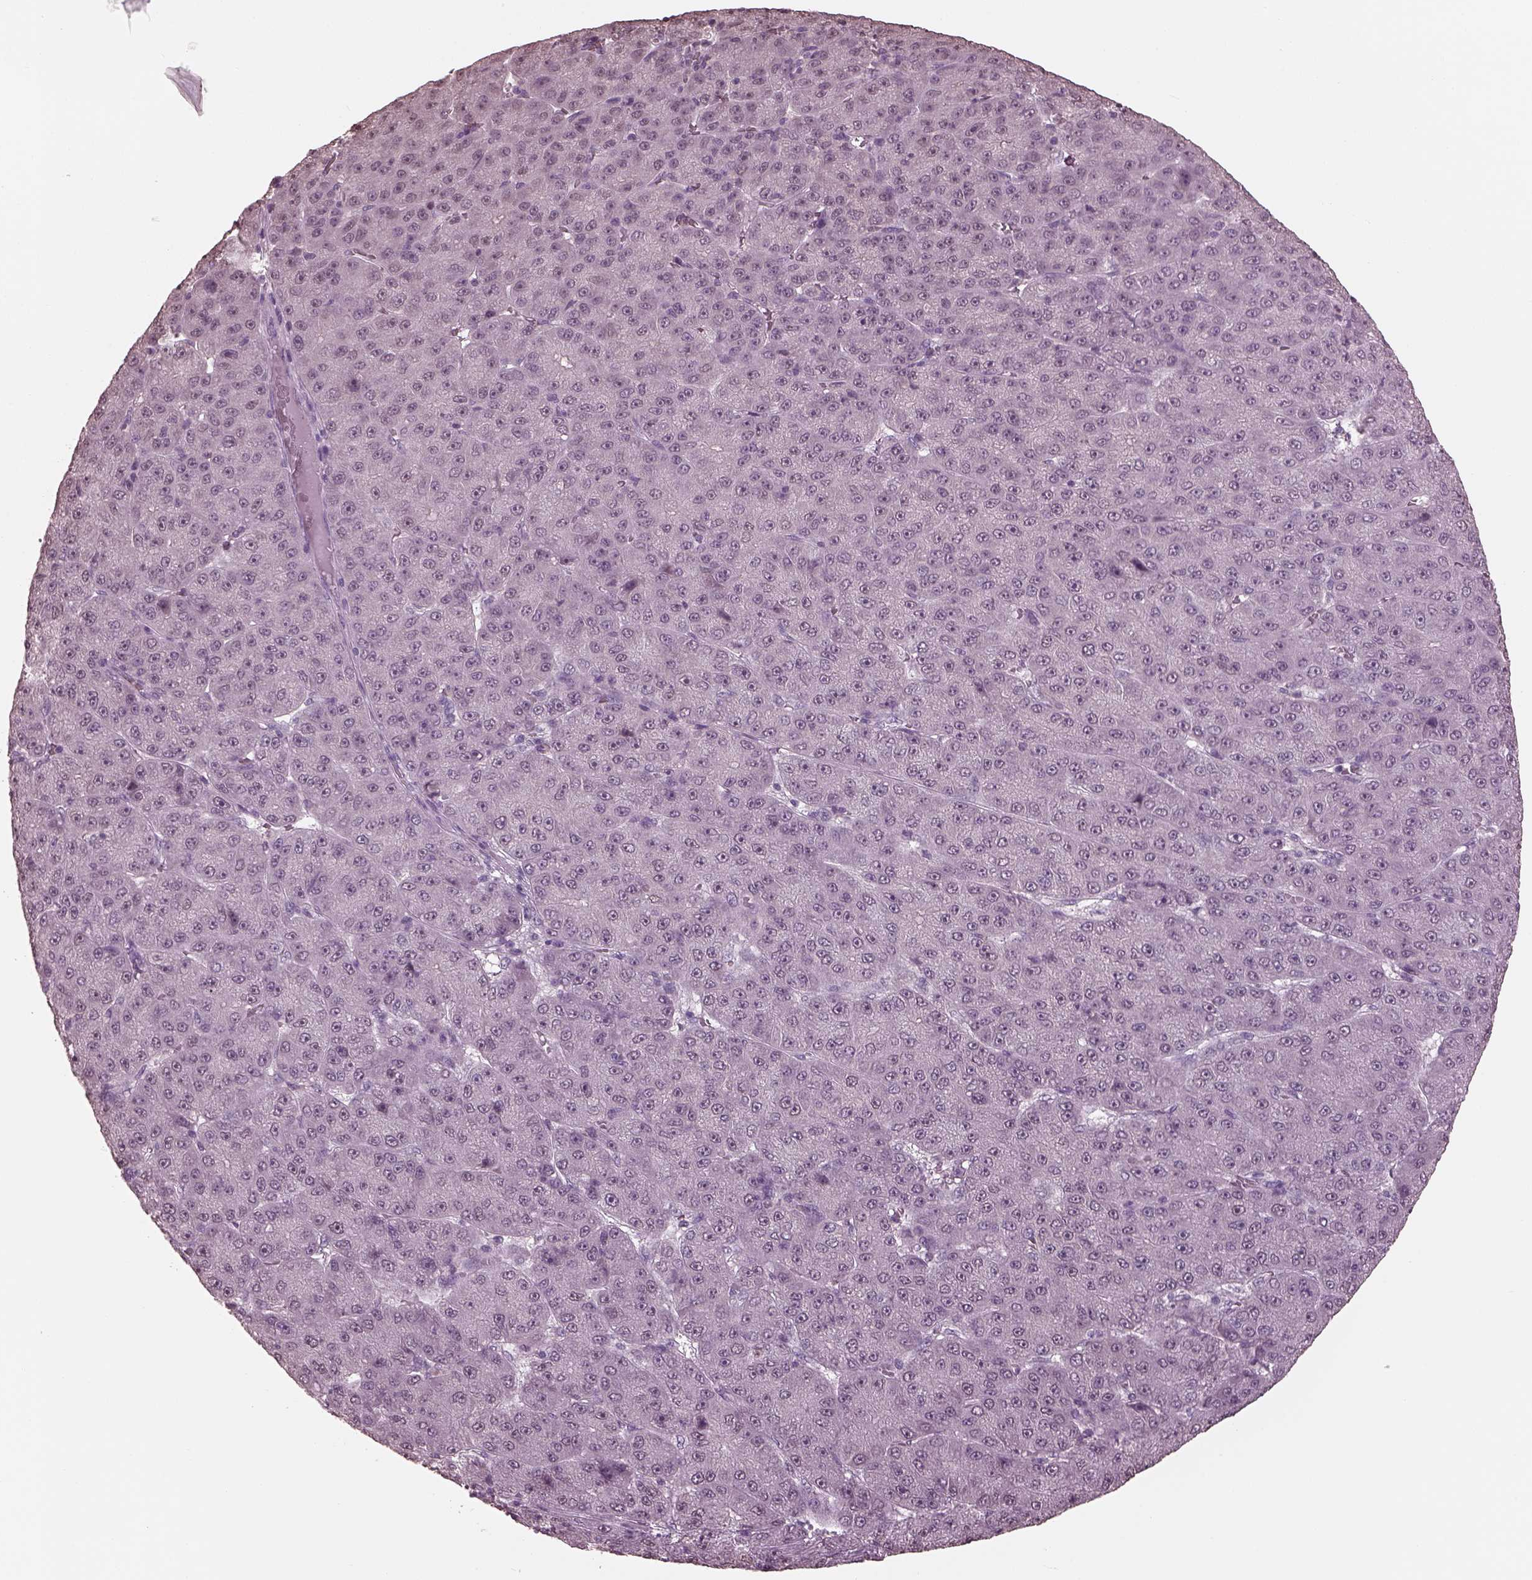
{"staining": {"intensity": "negative", "quantity": "none", "location": "none"}, "tissue": "liver cancer", "cell_type": "Tumor cells", "image_type": "cancer", "snomed": [{"axis": "morphology", "description": "Carcinoma, Hepatocellular, NOS"}, {"axis": "topography", "description": "Liver"}], "caption": "High magnification brightfield microscopy of liver cancer (hepatocellular carcinoma) stained with DAB (3,3'-diaminobenzidine) (brown) and counterstained with hematoxylin (blue): tumor cells show no significant staining.", "gene": "TSKS", "patient": {"sex": "male", "age": 67}}